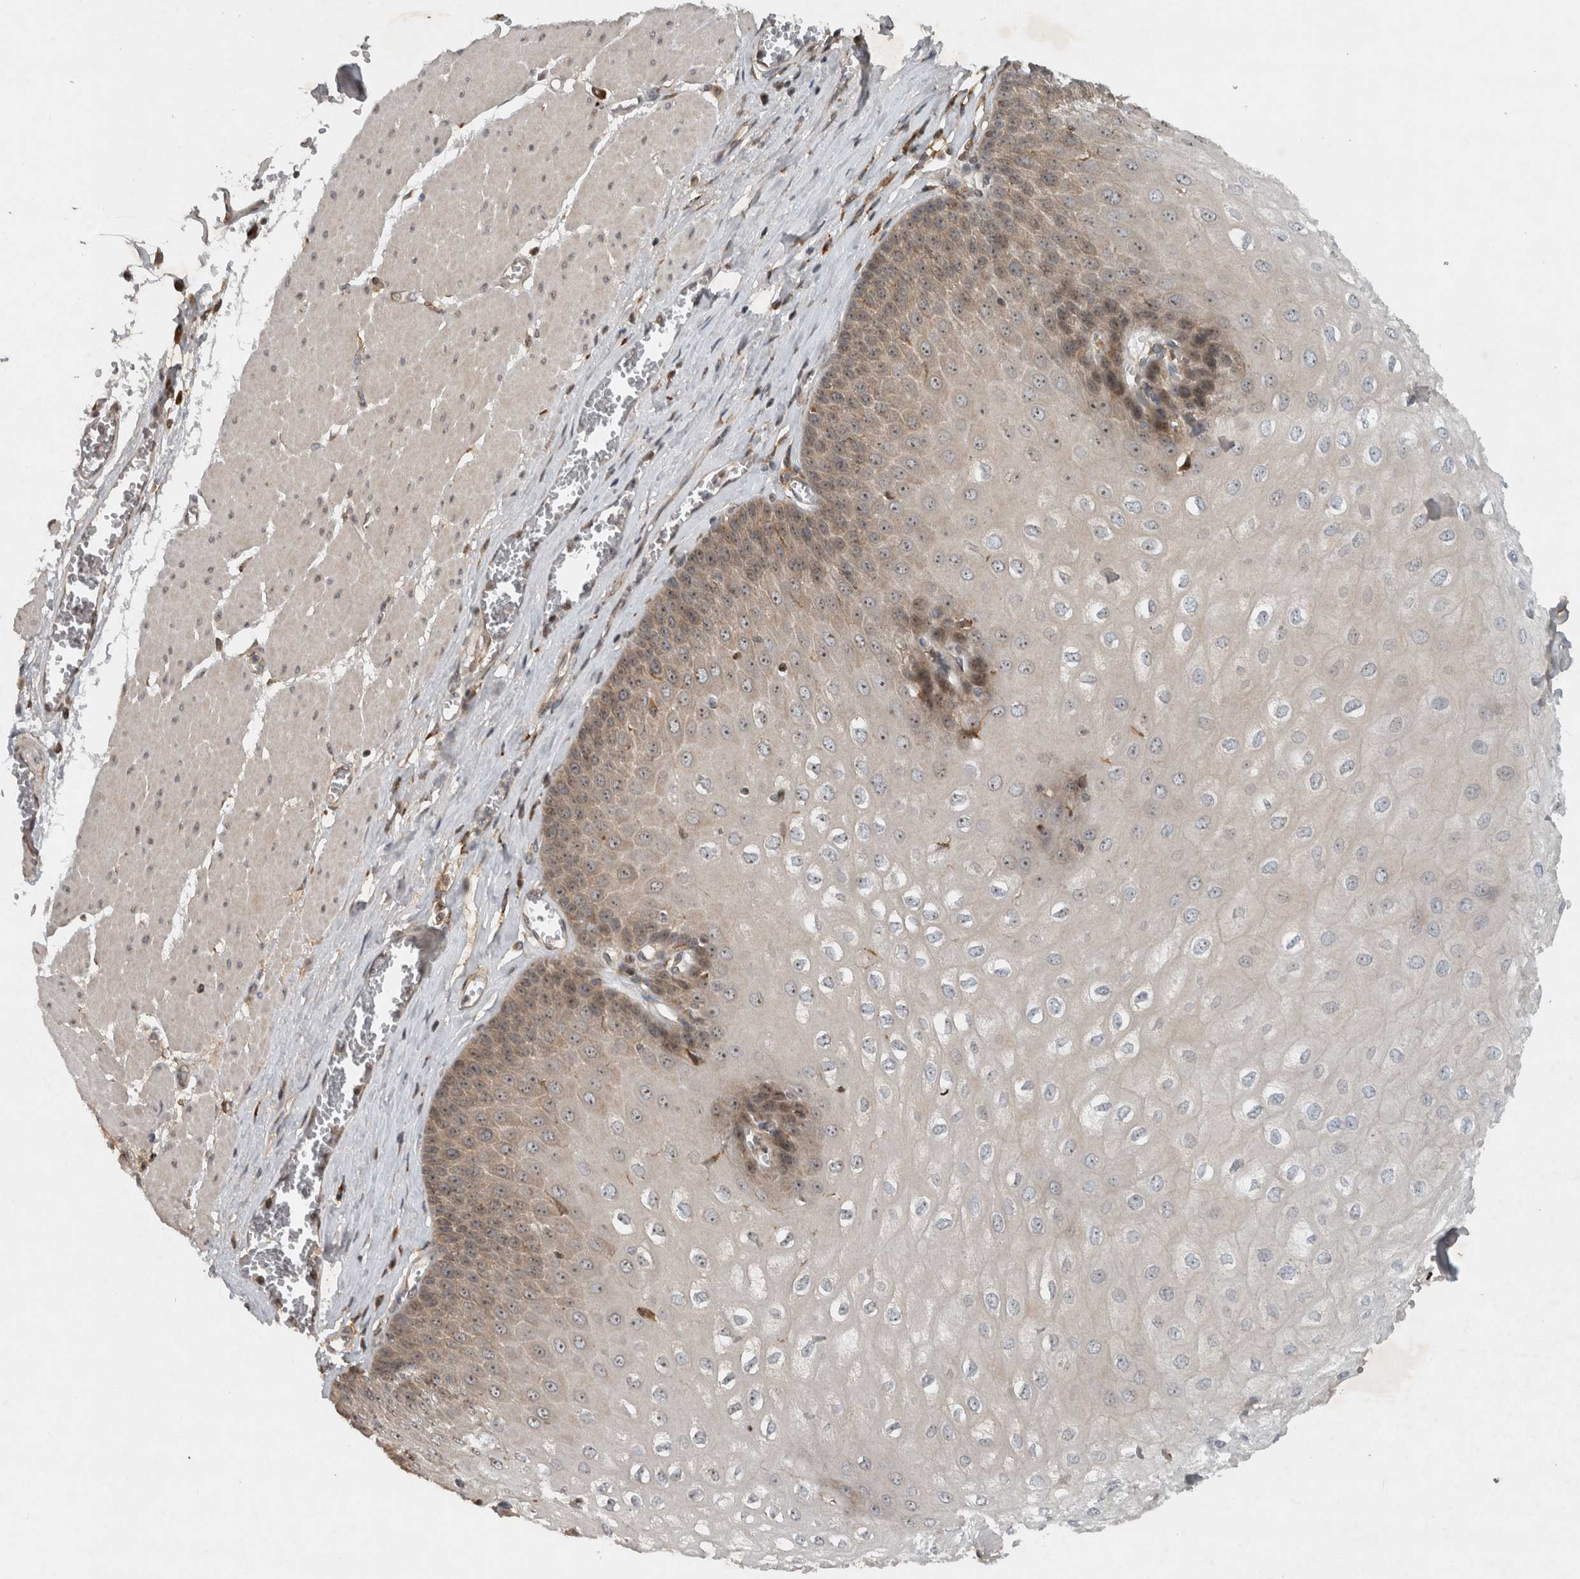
{"staining": {"intensity": "weak", "quantity": "25%-75%", "location": "cytoplasmic/membranous,nuclear"}, "tissue": "esophagus", "cell_type": "Squamous epithelial cells", "image_type": "normal", "snomed": [{"axis": "morphology", "description": "Normal tissue, NOS"}, {"axis": "topography", "description": "Esophagus"}], "caption": "Esophagus stained with immunohistochemistry exhibits weak cytoplasmic/membranous,nuclear staining in about 25%-75% of squamous epithelial cells.", "gene": "GPR137B", "patient": {"sex": "male", "age": 60}}